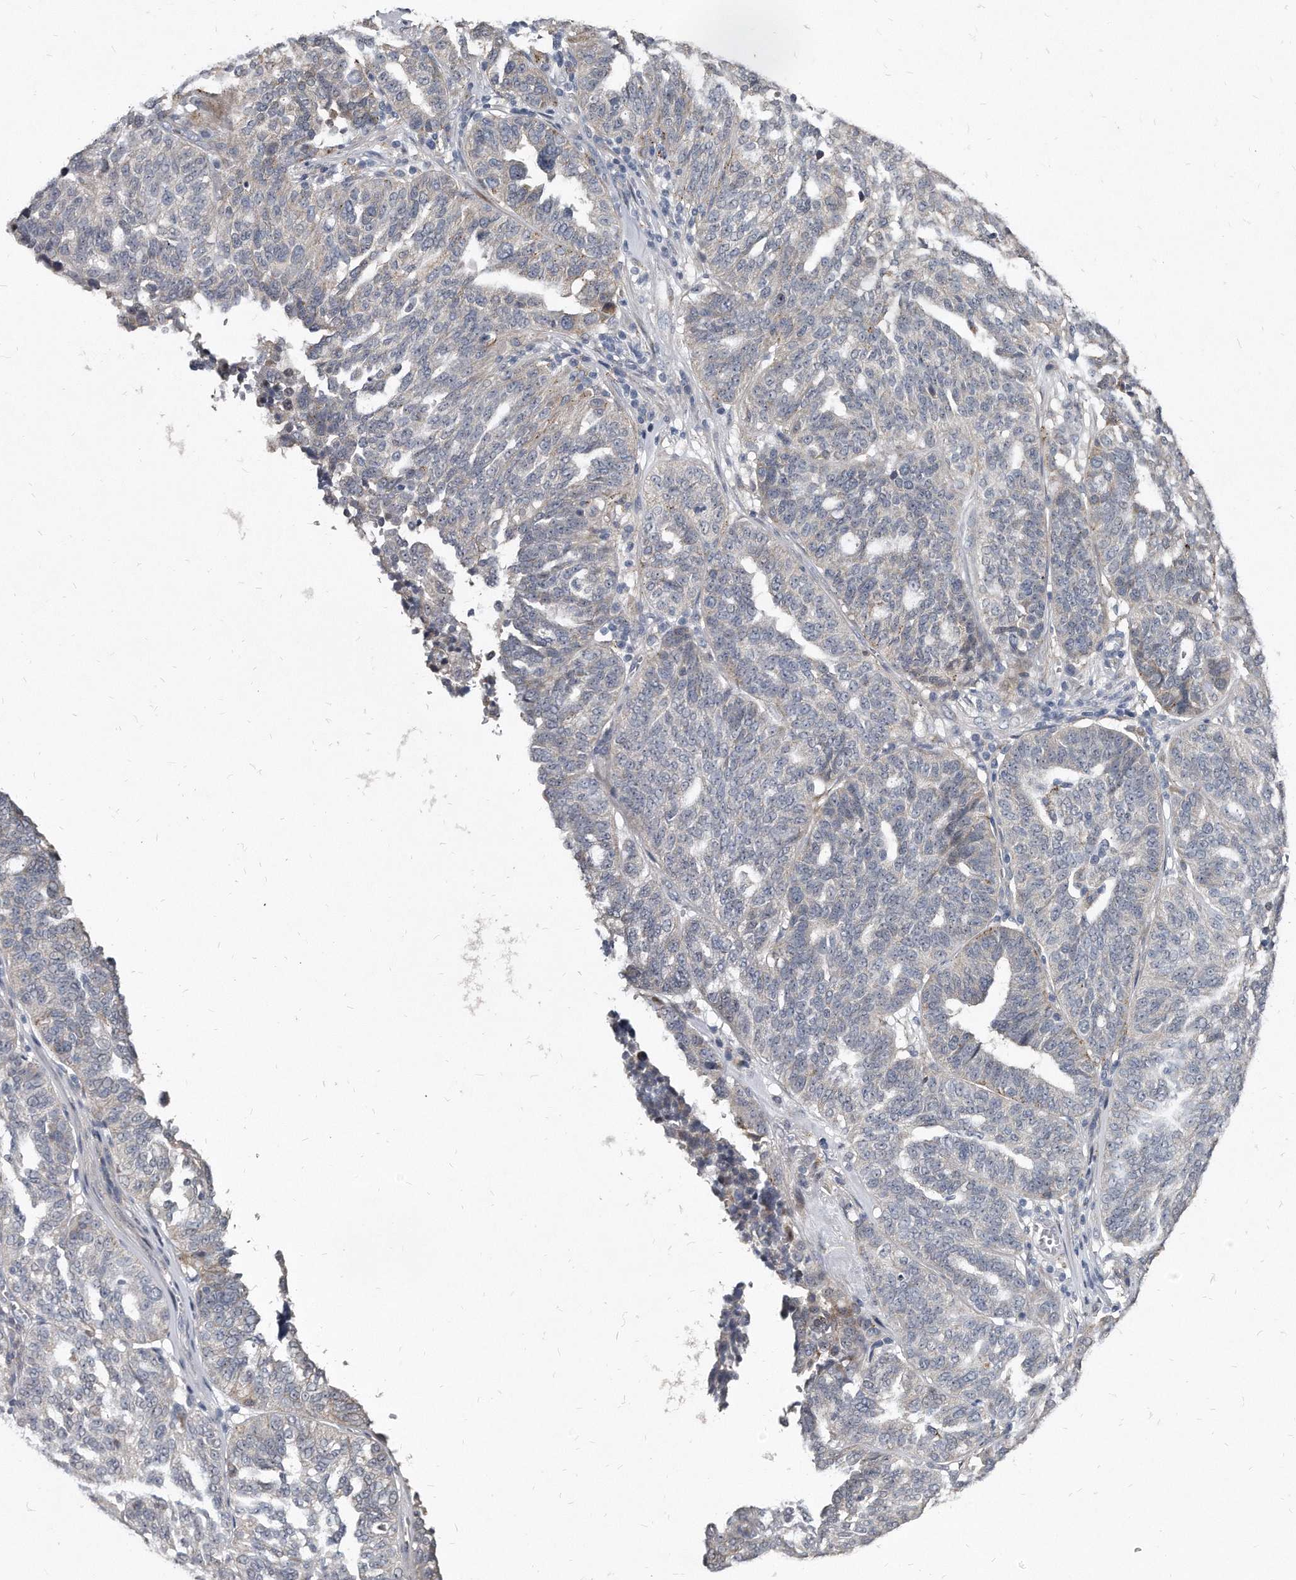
{"staining": {"intensity": "negative", "quantity": "none", "location": "none"}, "tissue": "ovarian cancer", "cell_type": "Tumor cells", "image_type": "cancer", "snomed": [{"axis": "morphology", "description": "Cystadenocarcinoma, serous, NOS"}, {"axis": "topography", "description": "Ovary"}], "caption": "Serous cystadenocarcinoma (ovarian) stained for a protein using IHC shows no positivity tumor cells.", "gene": "KLHDC3", "patient": {"sex": "female", "age": 59}}